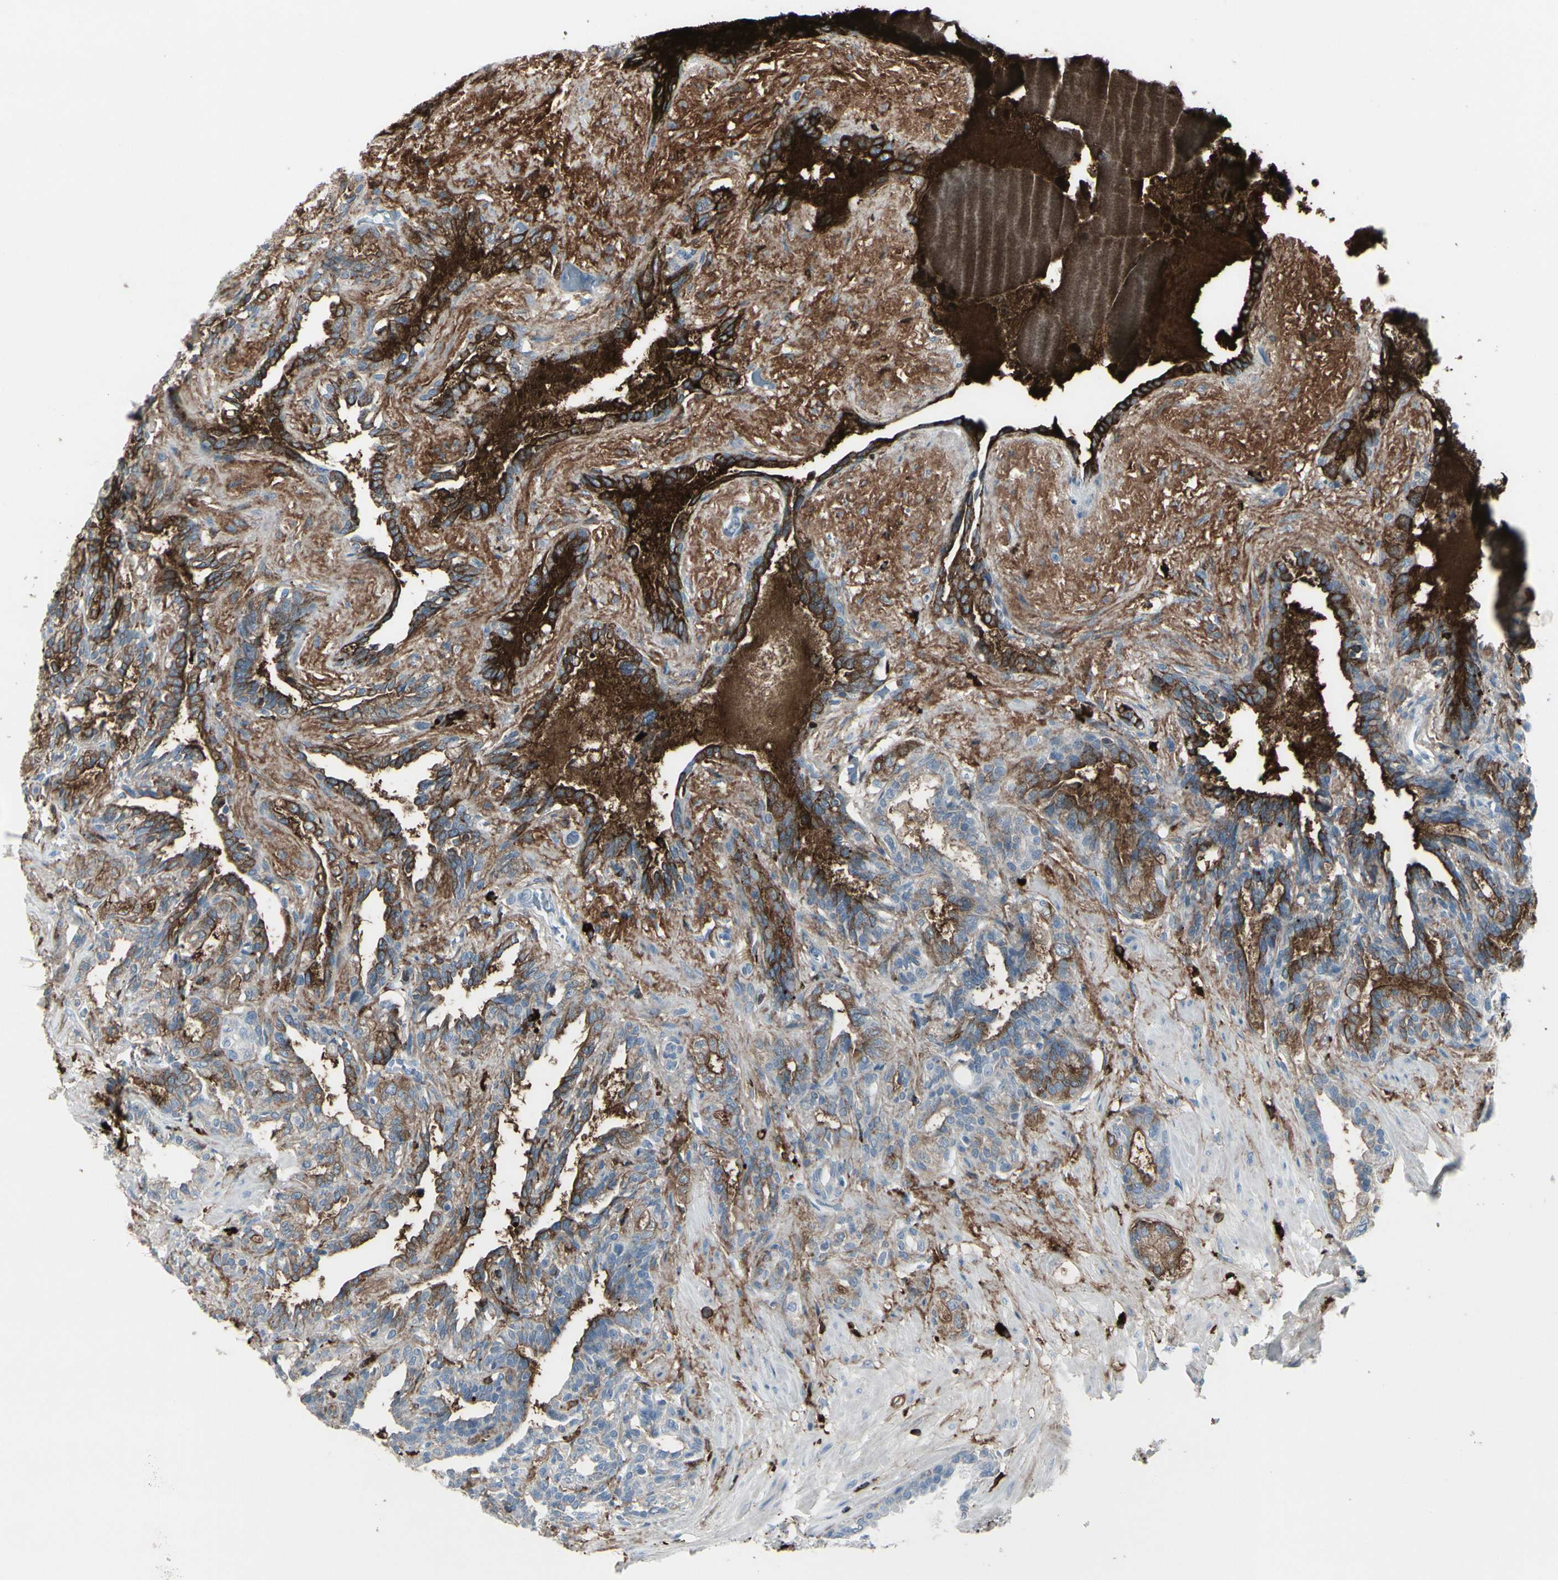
{"staining": {"intensity": "strong", "quantity": "<25%", "location": "cytoplasmic/membranous"}, "tissue": "seminal vesicle", "cell_type": "Glandular cells", "image_type": "normal", "snomed": [{"axis": "morphology", "description": "Normal tissue, NOS"}, {"axis": "topography", "description": "Seminal veicle"}], "caption": "An image of seminal vesicle stained for a protein displays strong cytoplasmic/membranous brown staining in glandular cells.", "gene": "IGHG1", "patient": {"sex": "male", "age": 61}}